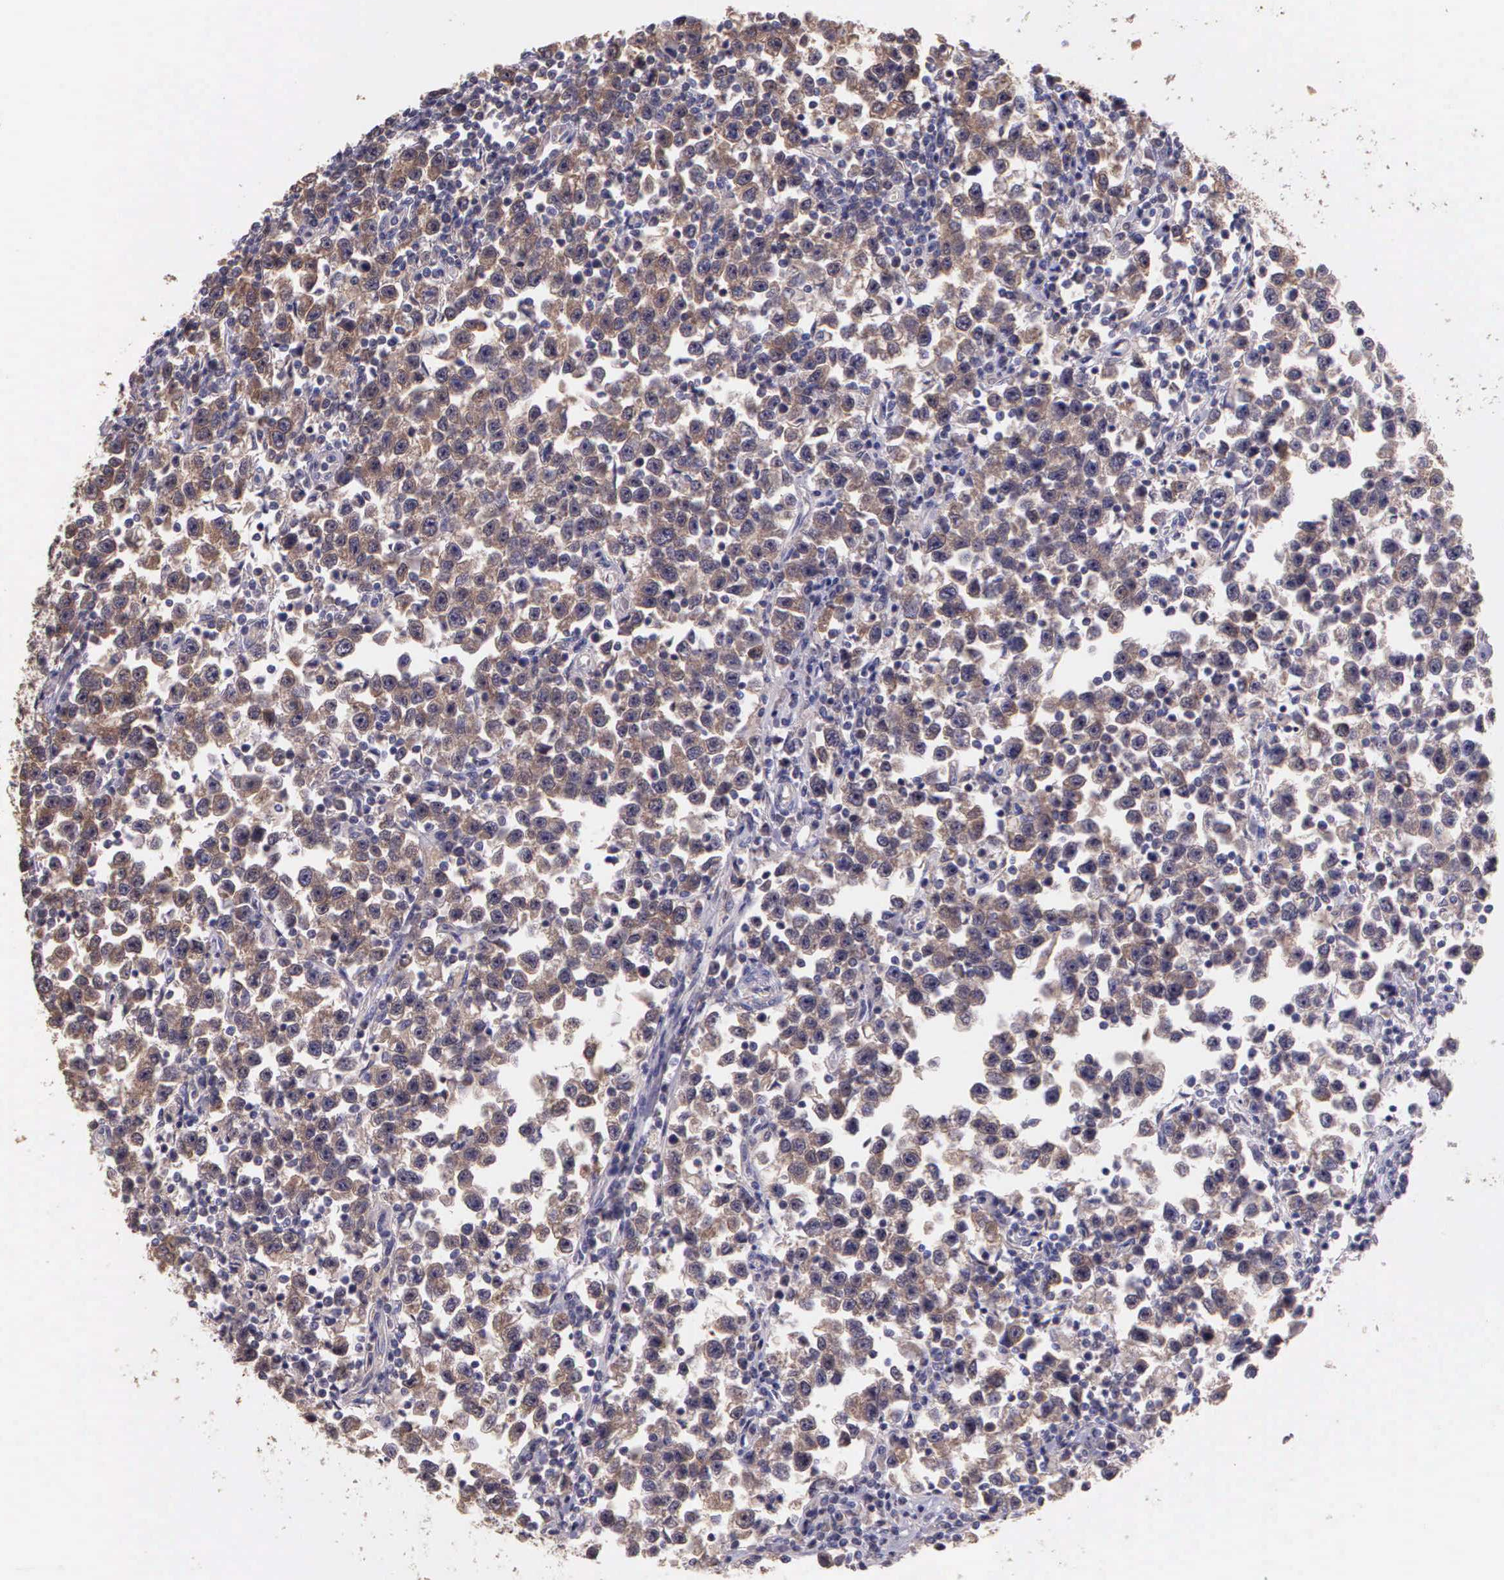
{"staining": {"intensity": "weak", "quantity": ">75%", "location": "cytoplasmic/membranous"}, "tissue": "testis cancer", "cell_type": "Tumor cells", "image_type": "cancer", "snomed": [{"axis": "morphology", "description": "Seminoma, NOS"}, {"axis": "topography", "description": "Testis"}], "caption": "Immunohistochemistry micrograph of human testis seminoma stained for a protein (brown), which displays low levels of weak cytoplasmic/membranous expression in about >75% of tumor cells.", "gene": "IGBP1", "patient": {"sex": "male", "age": 43}}